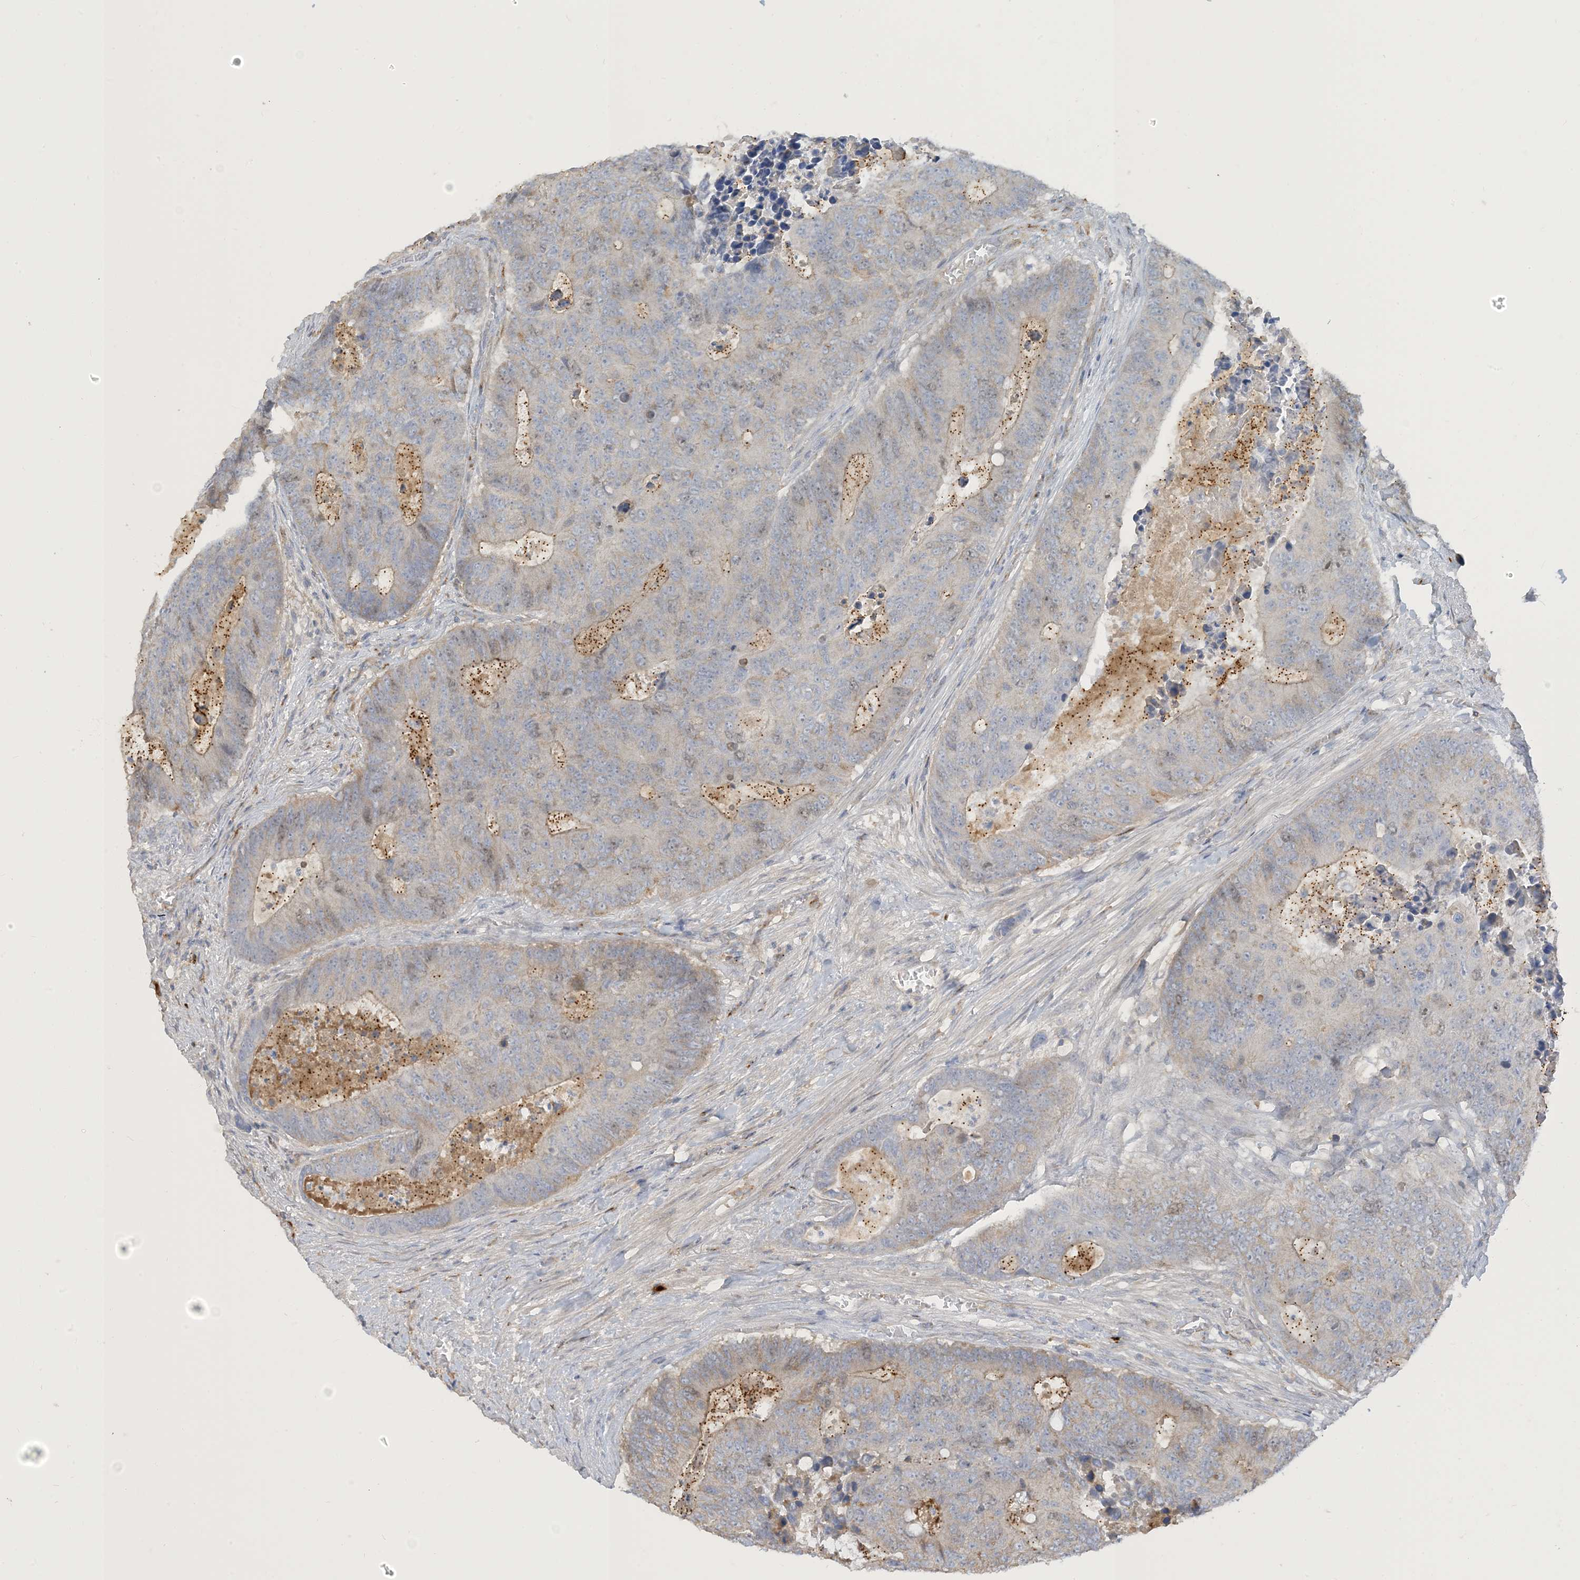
{"staining": {"intensity": "weak", "quantity": "<25%", "location": "cytoplasmic/membranous"}, "tissue": "colorectal cancer", "cell_type": "Tumor cells", "image_type": "cancer", "snomed": [{"axis": "morphology", "description": "Adenocarcinoma, NOS"}, {"axis": "topography", "description": "Colon"}], "caption": "Immunohistochemistry (IHC) image of neoplastic tissue: human colorectal cancer stained with DAB (3,3'-diaminobenzidine) shows no significant protein positivity in tumor cells.", "gene": "PEAR1", "patient": {"sex": "male", "age": 87}}